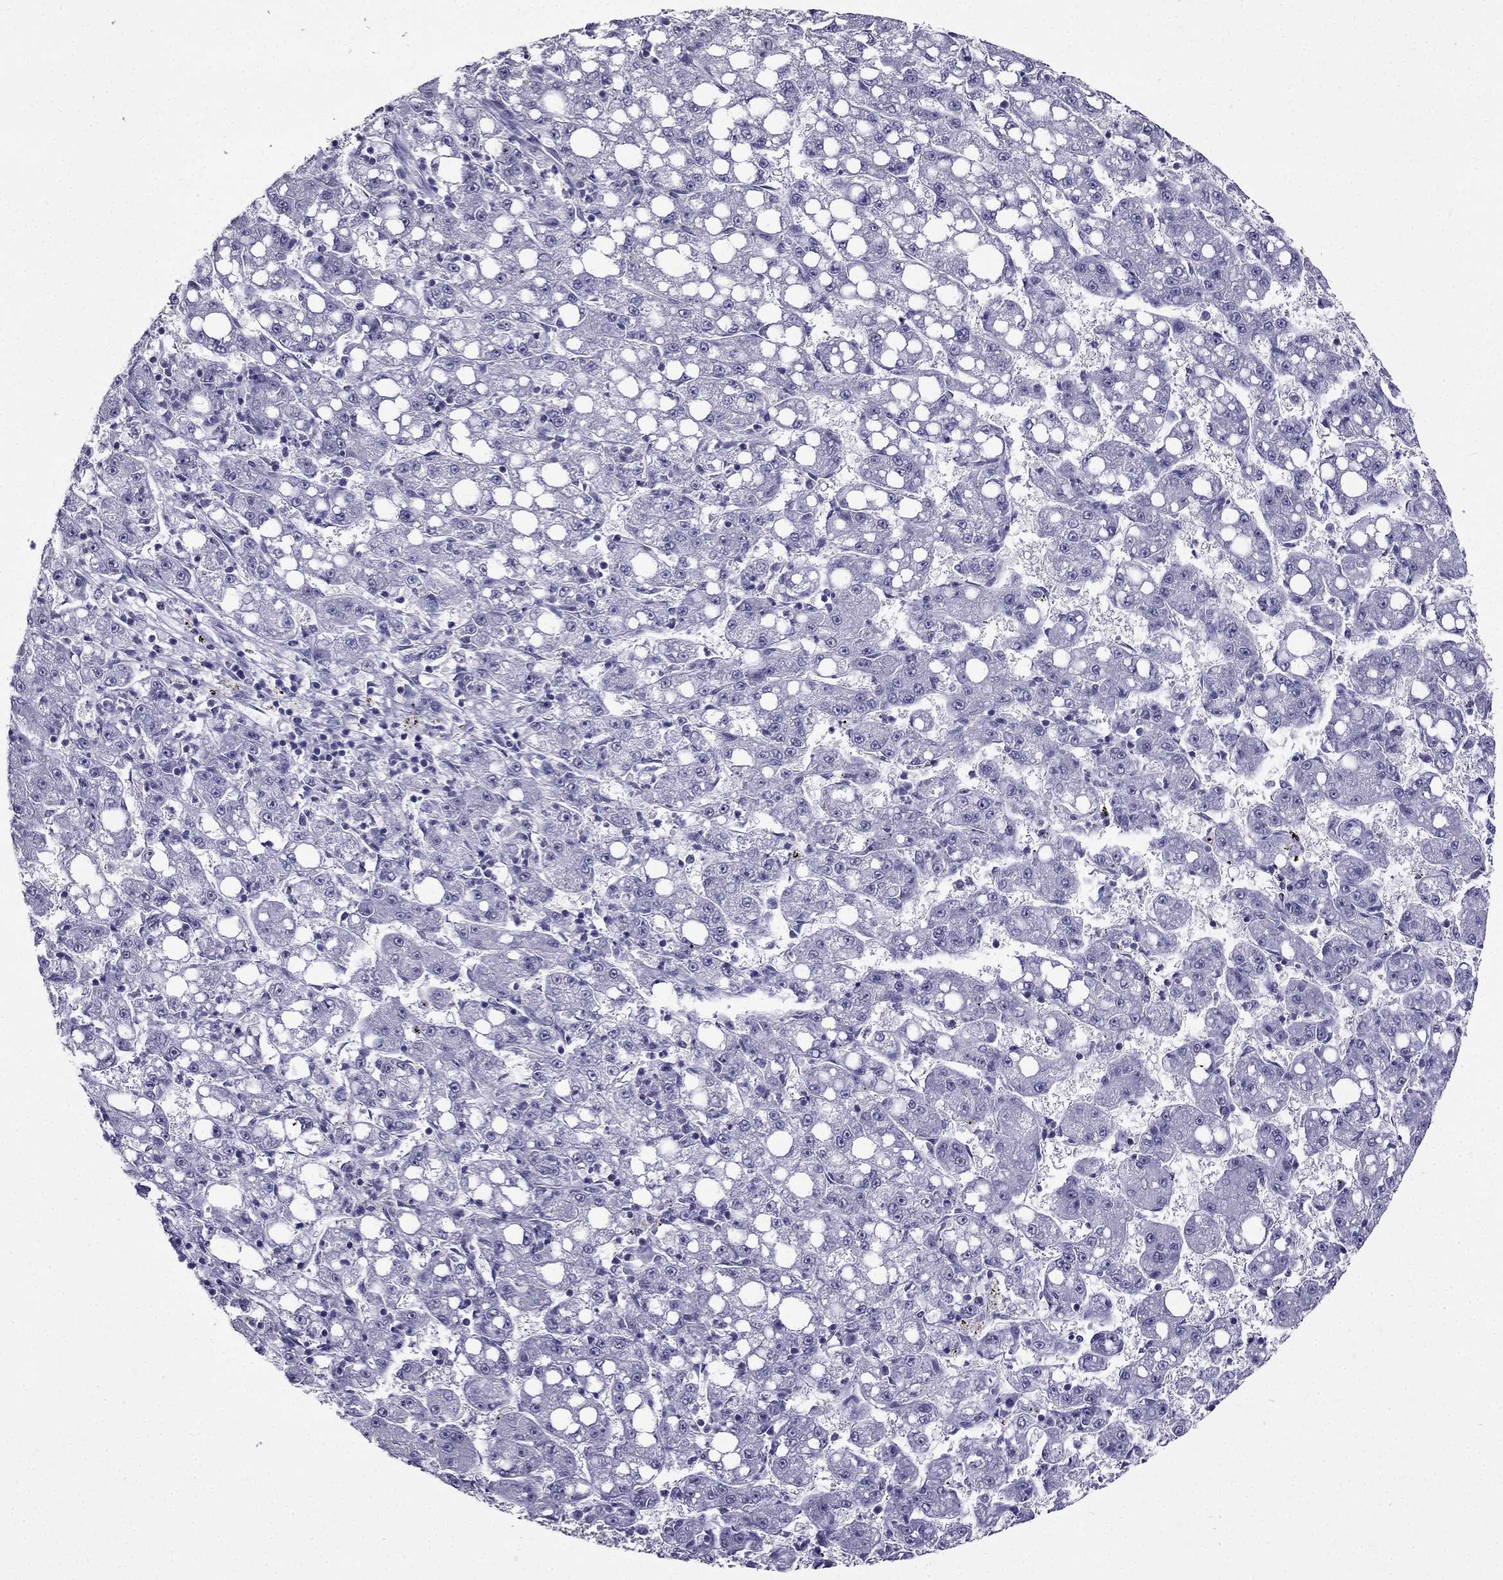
{"staining": {"intensity": "negative", "quantity": "none", "location": "none"}, "tissue": "liver cancer", "cell_type": "Tumor cells", "image_type": "cancer", "snomed": [{"axis": "morphology", "description": "Carcinoma, Hepatocellular, NOS"}, {"axis": "topography", "description": "Liver"}], "caption": "High magnification brightfield microscopy of hepatocellular carcinoma (liver) stained with DAB (brown) and counterstained with hematoxylin (blue): tumor cells show no significant staining.", "gene": "AAK1", "patient": {"sex": "female", "age": 65}}